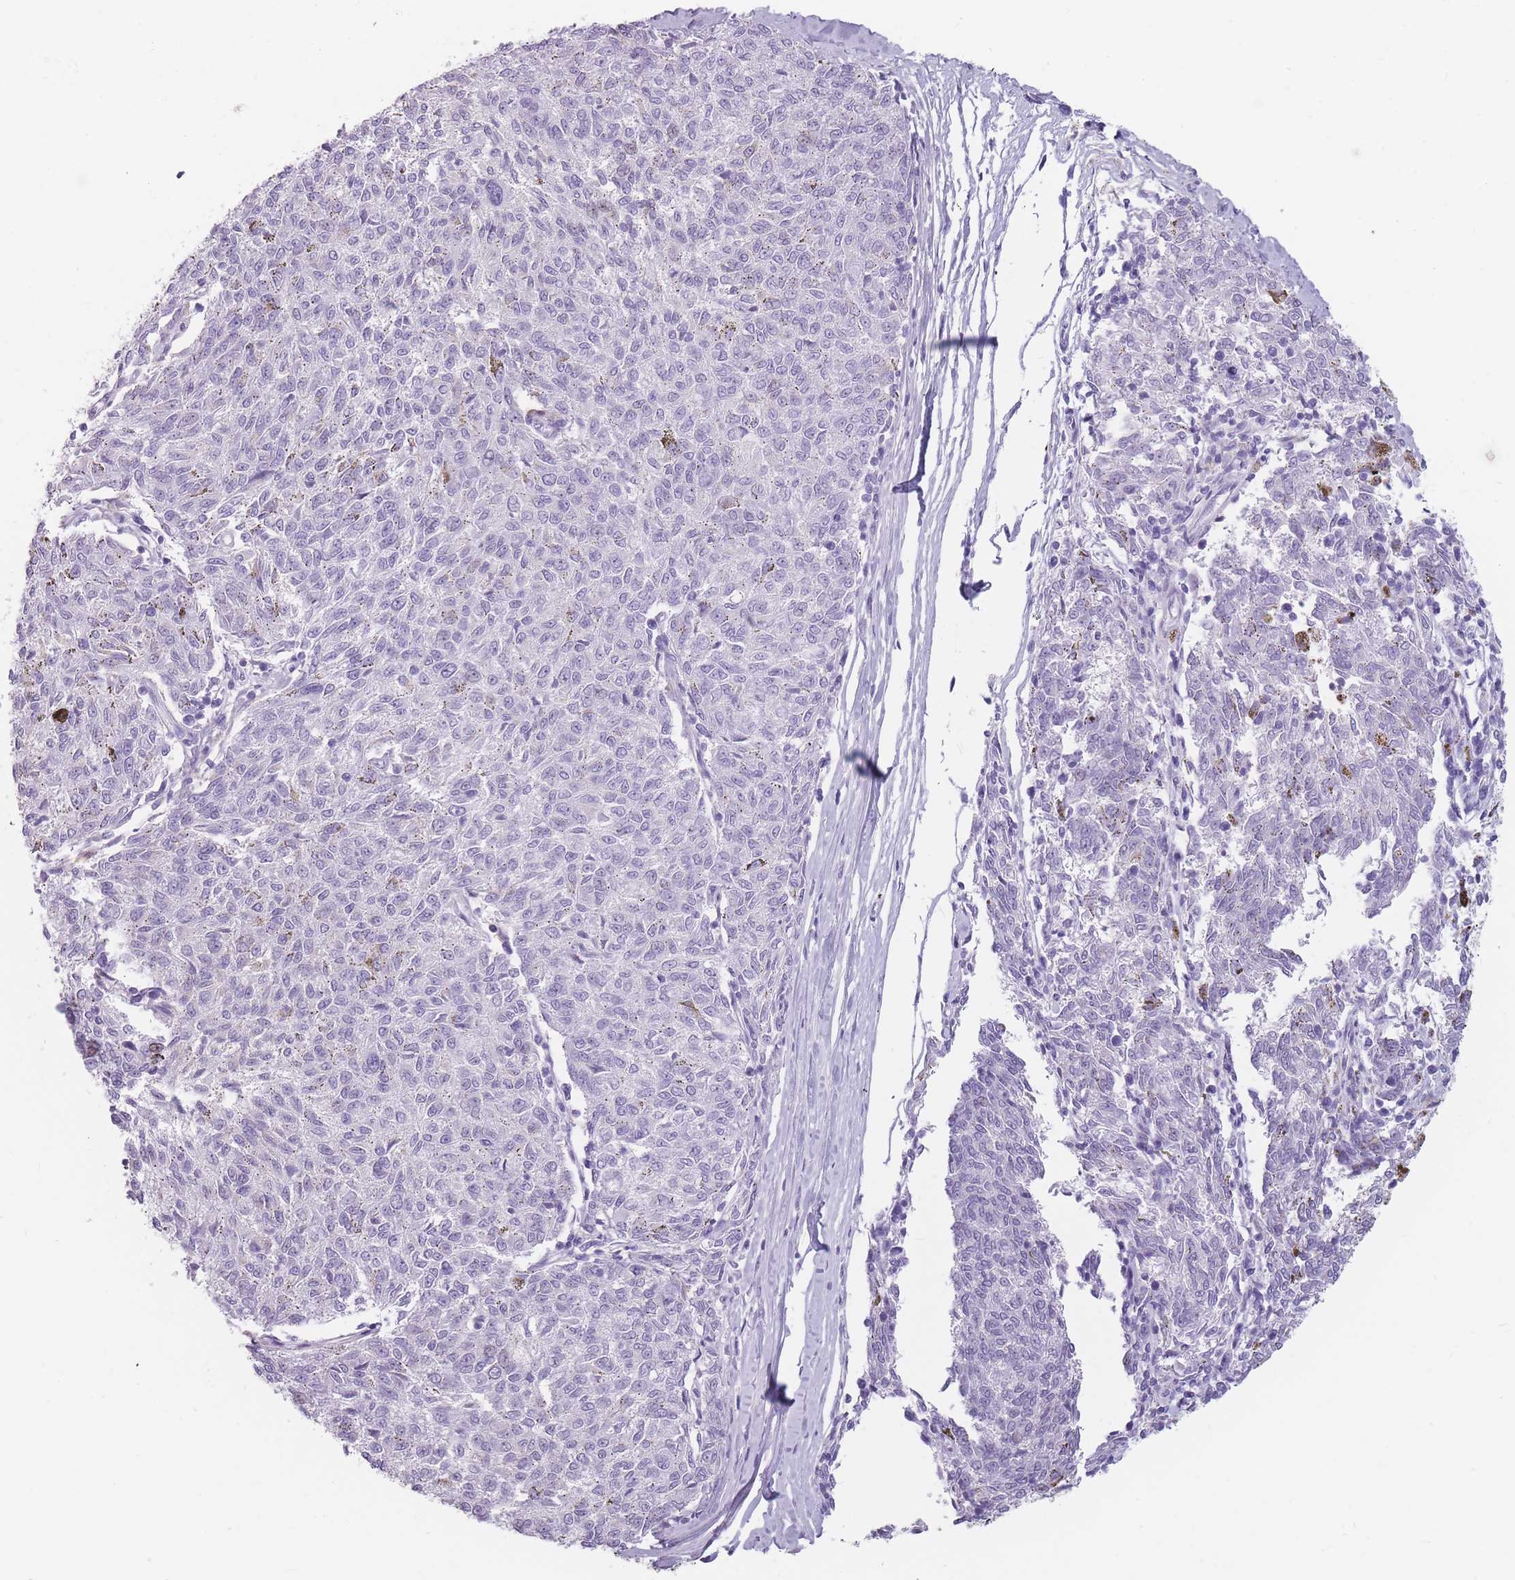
{"staining": {"intensity": "negative", "quantity": "none", "location": "none"}, "tissue": "melanoma", "cell_type": "Tumor cells", "image_type": "cancer", "snomed": [{"axis": "morphology", "description": "Malignant melanoma, NOS"}, {"axis": "topography", "description": "Skin"}], "caption": "Immunohistochemistry micrograph of neoplastic tissue: malignant melanoma stained with DAB (3,3'-diaminobenzidine) exhibits no significant protein expression in tumor cells.", "gene": "CCNO", "patient": {"sex": "female", "age": 72}}